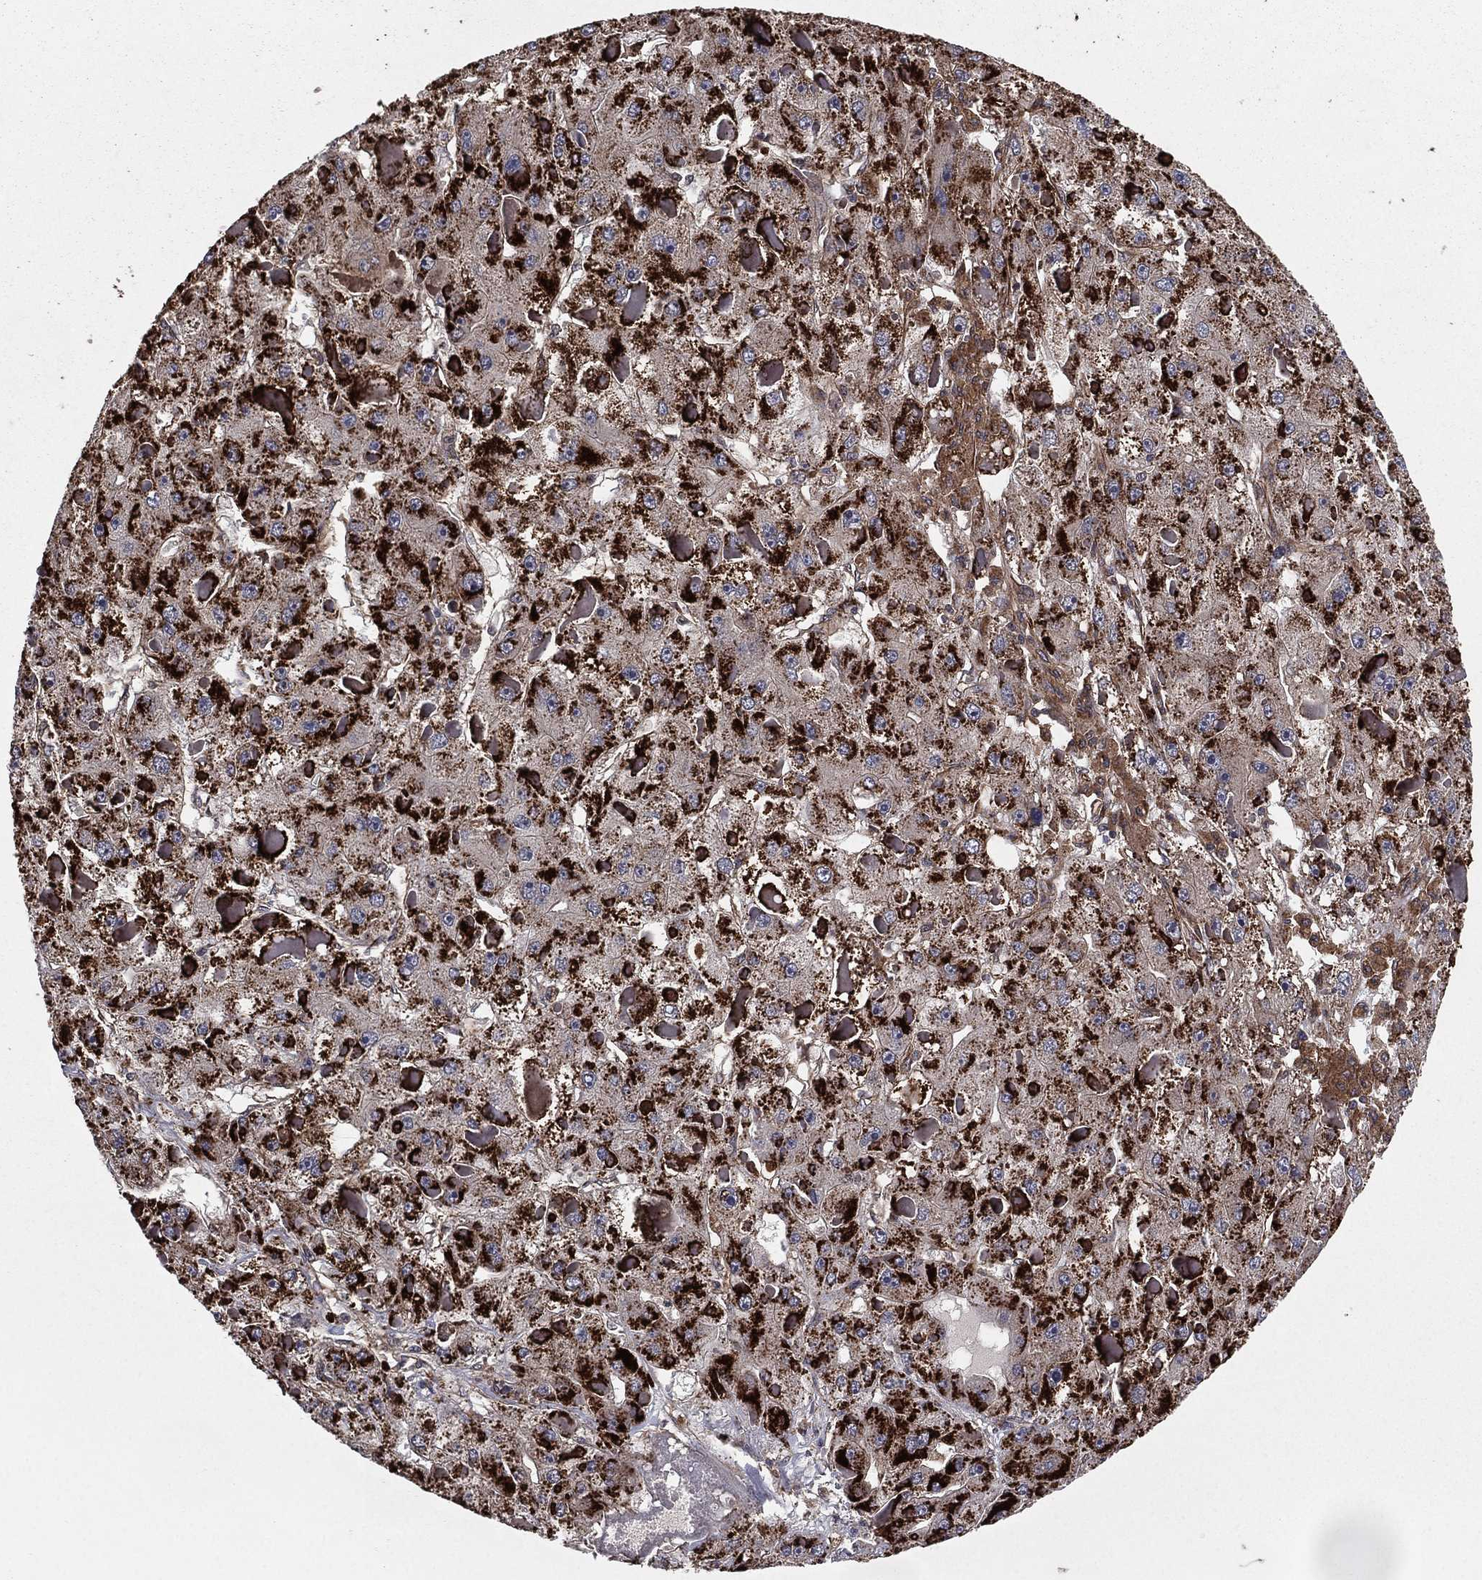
{"staining": {"intensity": "strong", "quantity": "25%-75%", "location": "cytoplasmic/membranous"}, "tissue": "liver cancer", "cell_type": "Tumor cells", "image_type": "cancer", "snomed": [{"axis": "morphology", "description": "Carcinoma, Hepatocellular, NOS"}, {"axis": "topography", "description": "Liver"}], "caption": "A brown stain shows strong cytoplasmic/membranous expression of a protein in hepatocellular carcinoma (liver) tumor cells.", "gene": "CERT1", "patient": {"sex": "female", "age": 73}}